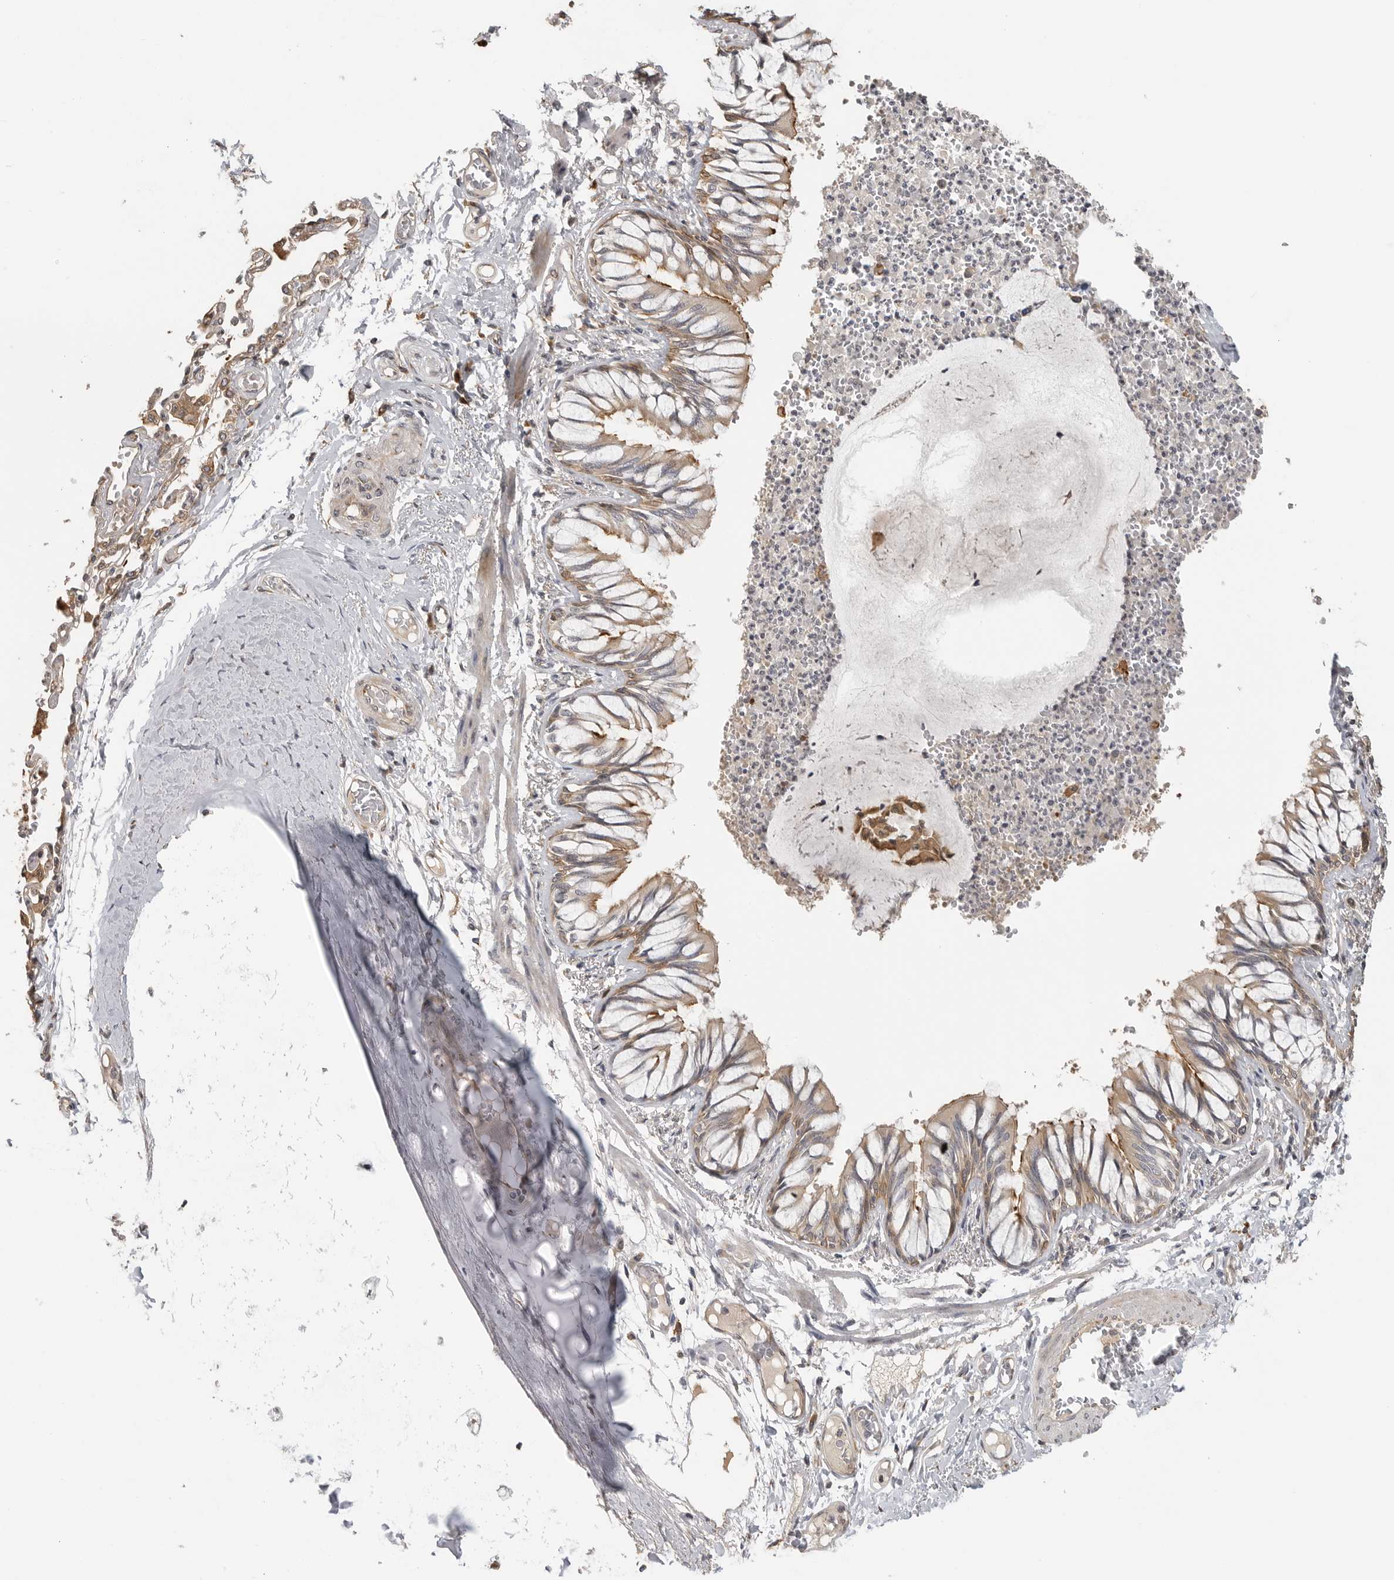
{"staining": {"intensity": "moderate", "quantity": ">75%", "location": "cytoplasmic/membranous"}, "tissue": "bronchus", "cell_type": "Respiratory epithelial cells", "image_type": "normal", "snomed": [{"axis": "morphology", "description": "Normal tissue, NOS"}, {"axis": "topography", "description": "Cartilage tissue"}, {"axis": "topography", "description": "Bronchus"}, {"axis": "topography", "description": "Lung"}], "caption": "Bronchus stained with a brown dye demonstrates moderate cytoplasmic/membranous positive expression in about >75% of respiratory epithelial cells.", "gene": "IDO1", "patient": {"sex": "female", "age": 49}}